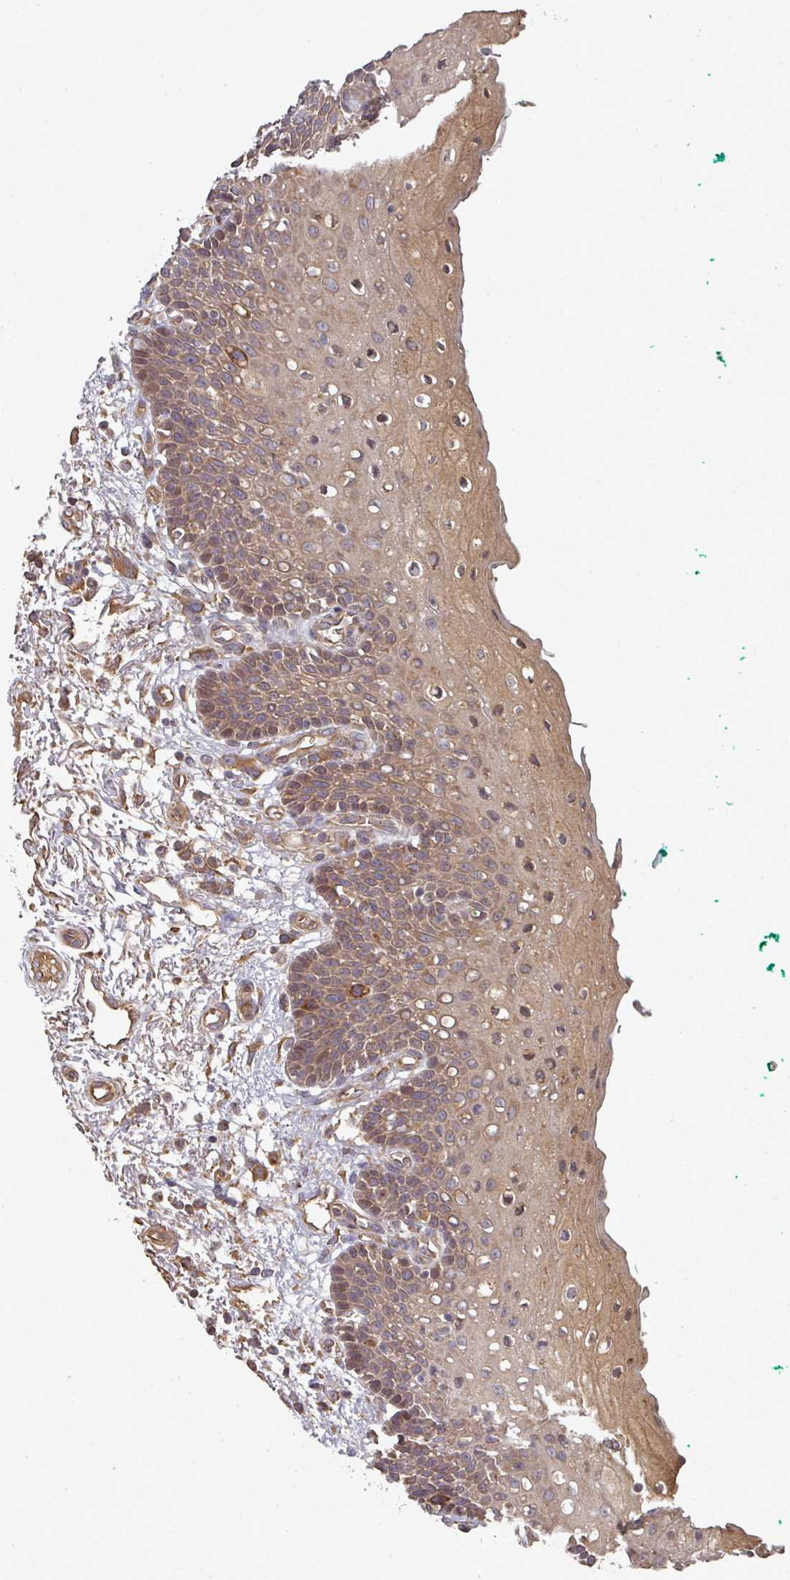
{"staining": {"intensity": "moderate", "quantity": ">75%", "location": "cytoplasmic/membranous"}, "tissue": "oral mucosa", "cell_type": "Squamous epithelial cells", "image_type": "normal", "snomed": [{"axis": "morphology", "description": "Normal tissue, NOS"}, {"axis": "morphology", "description": "Squamous cell carcinoma, NOS"}, {"axis": "topography", "description": "Oral tissue"}, {"axis": "topography", "description": "Tounge, NOS"}, {"axis": "topography", "description": "Head-Neck"}], "caption": "Squamous epithelial cells display medium levels of moderate cytoplasmic/membranous staining in about >75% of cells in normal oral mucosa.", "gene": "EDEM2", "patient": {"sex": "male", "age": 79}}